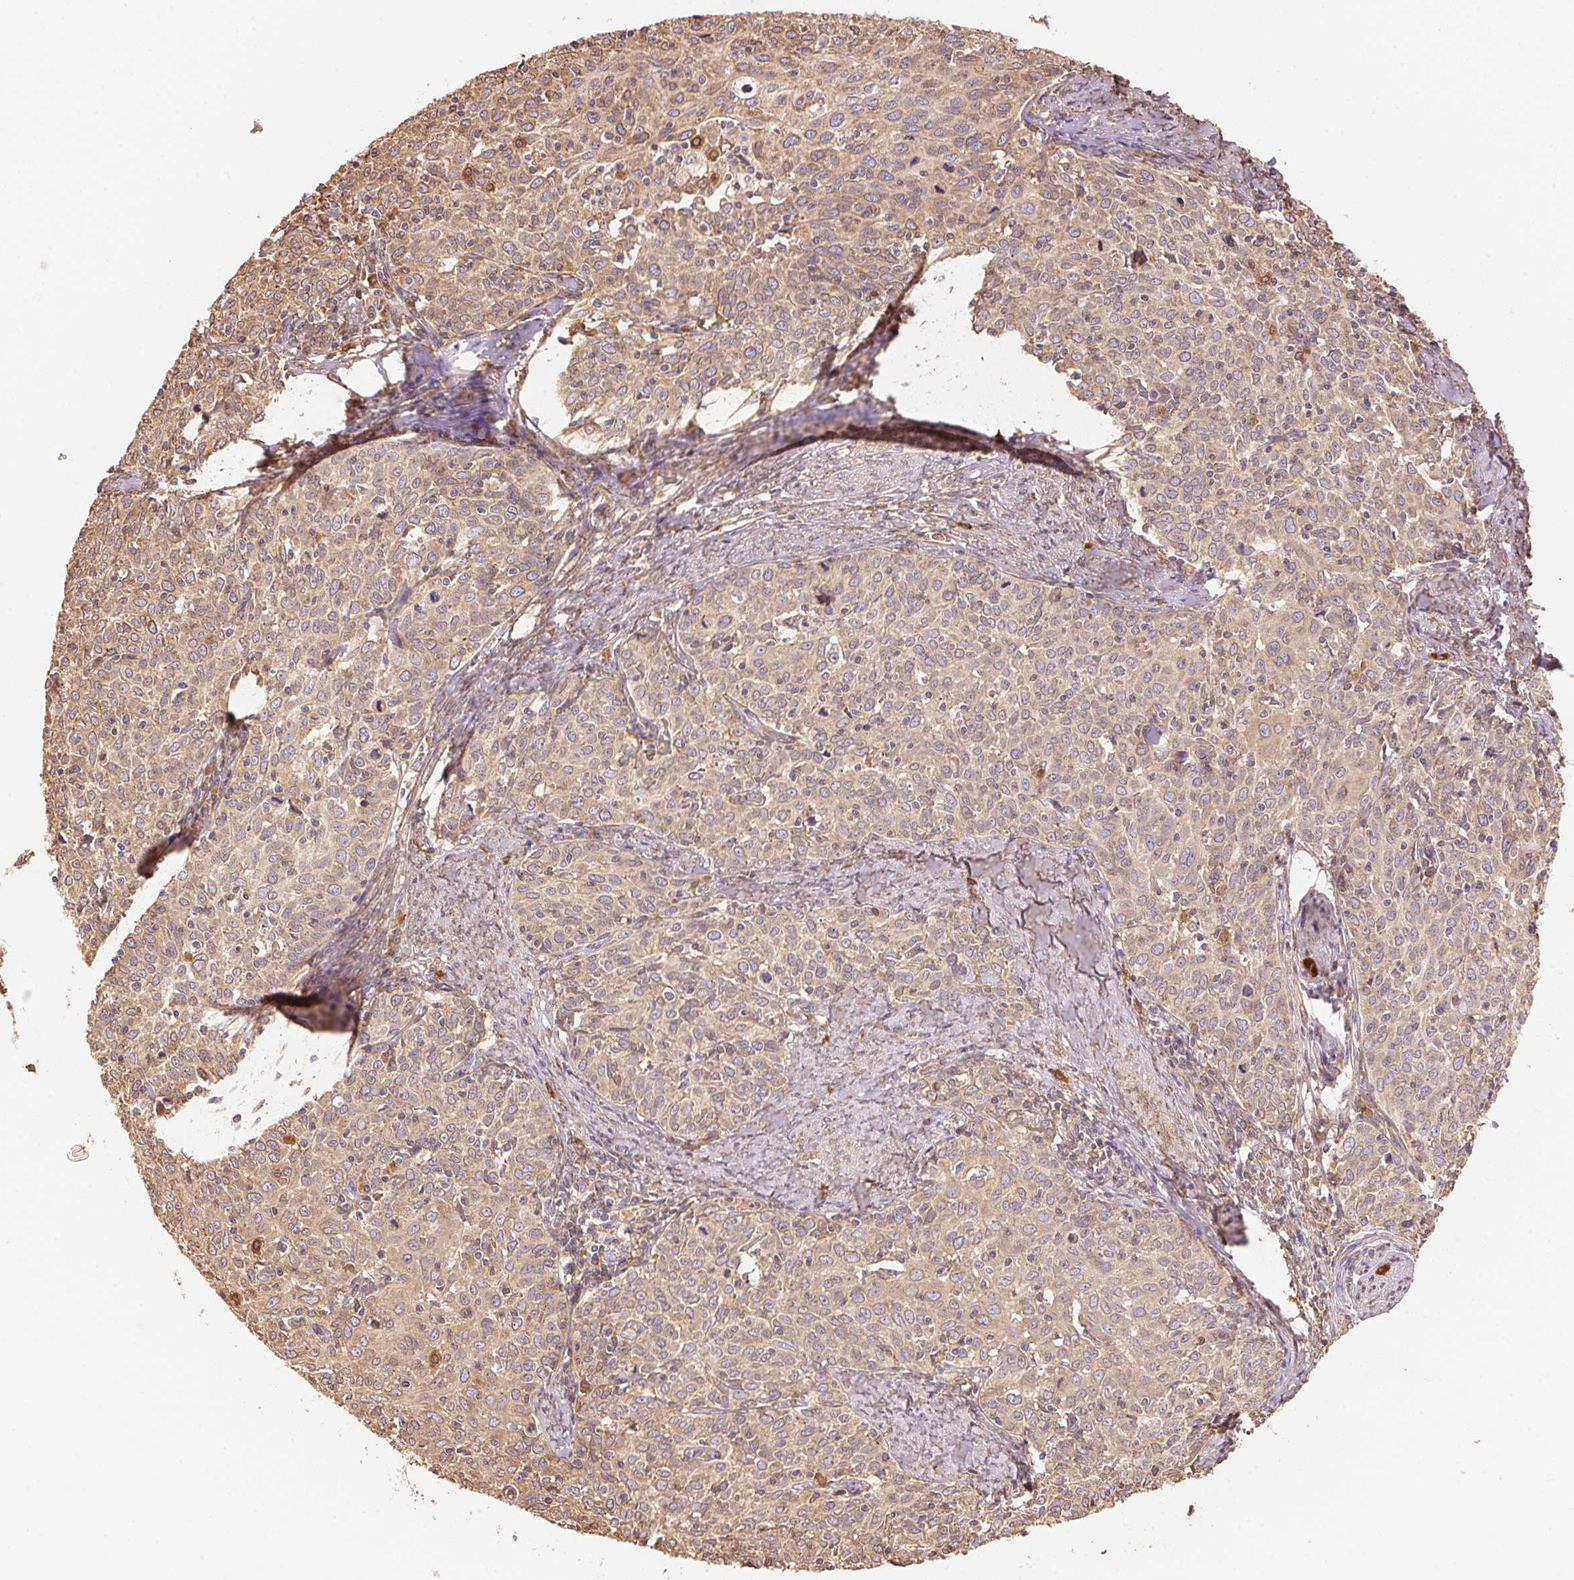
{"staining": {"intensity": "weak", "quantity": ">75%", "location": "cytoplasmic/membranous"}, "tissue": "cervical cancer", "cell_type": "Tumor cells", "image_type": "cancer", "snomed": [{"axis": "morphology", "description": "Squamous cell carcinoma, NOS"}, {"axis": "topography", "description": "Cervix"}], "caption": "Human squamous cell carcinoma (cervical) stained for a protein (brown) displays weak cytoplasmic/membranous positive expression in about >75% of tumor cells.", "gene": "C6orf163", "patient": {"sex": "female", "age": 62}}